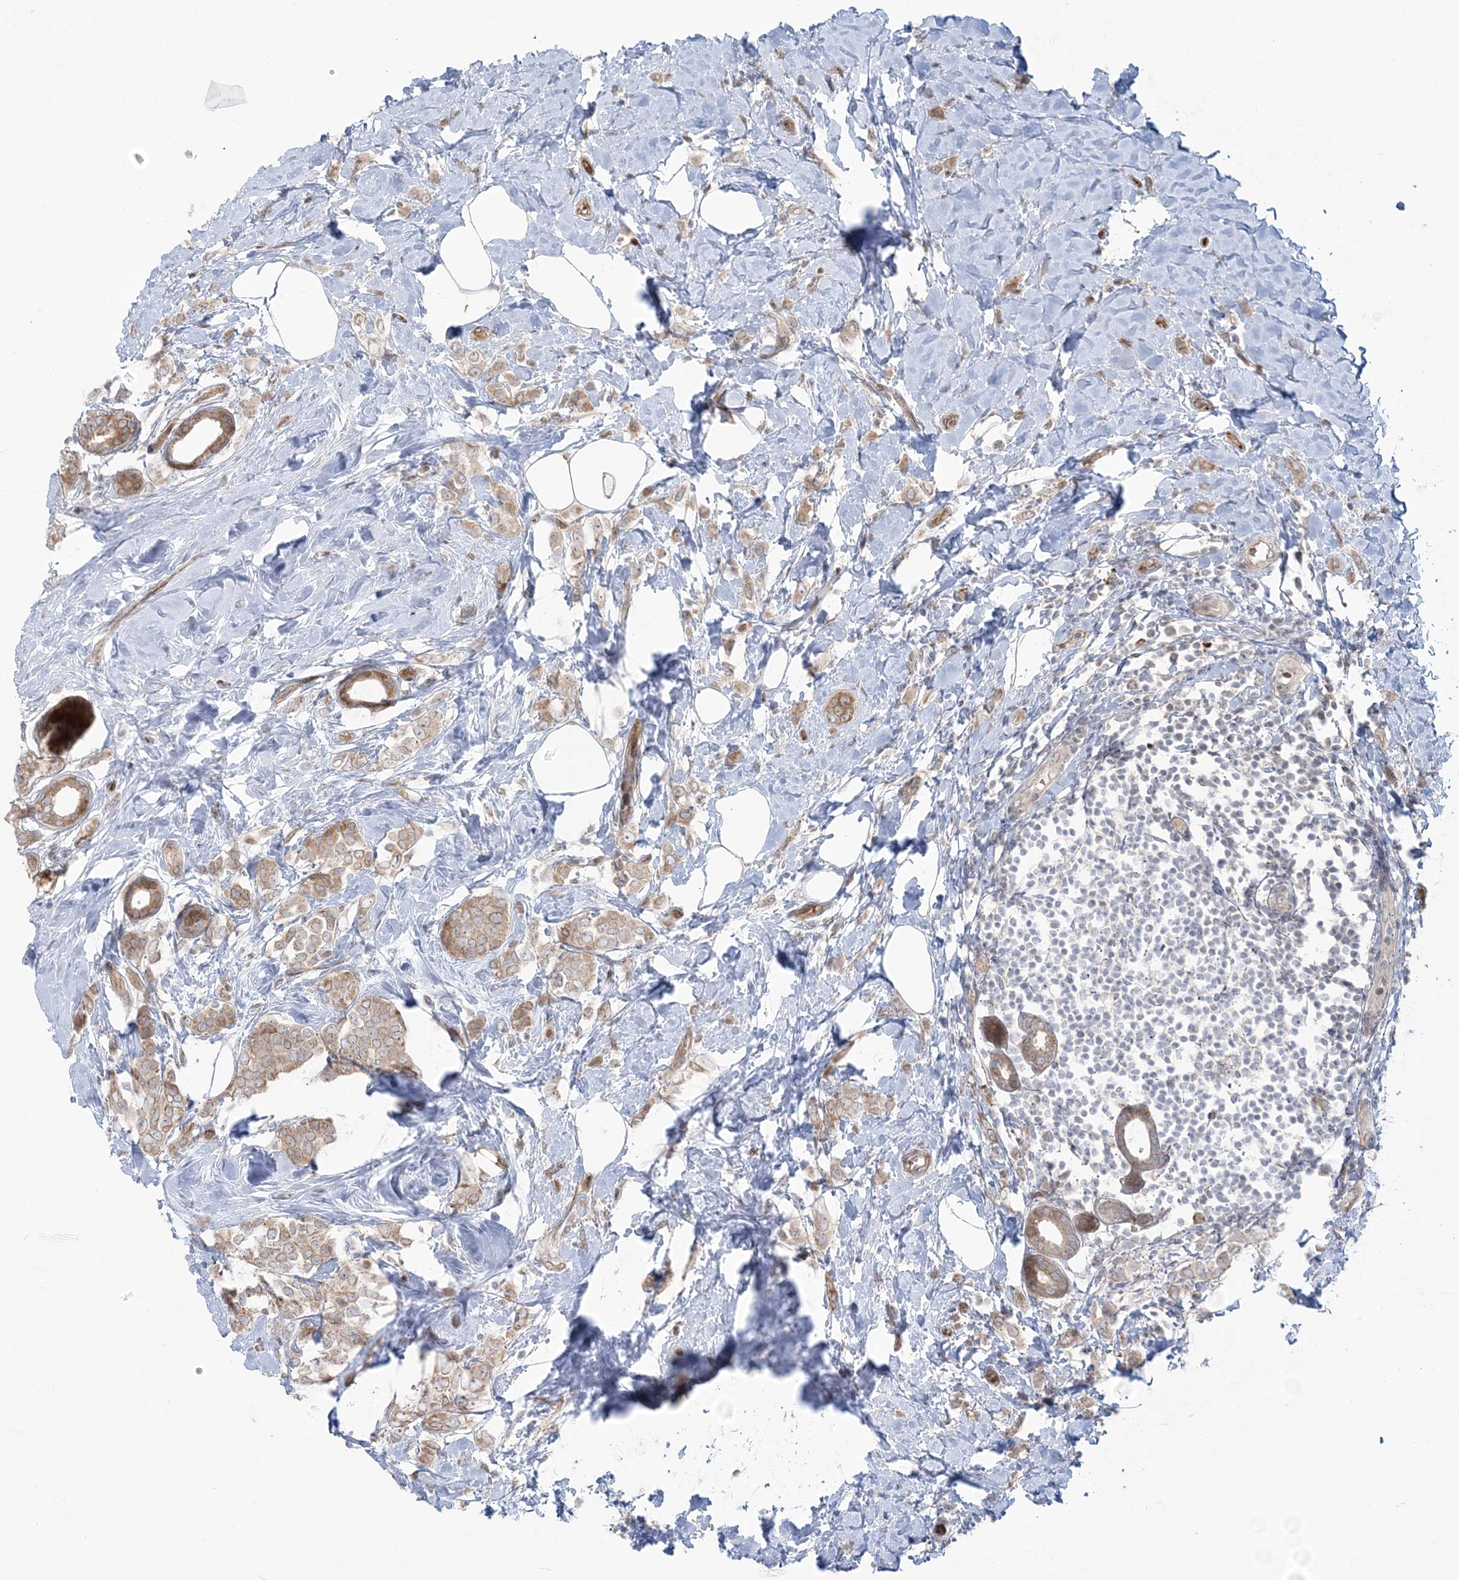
{"staining": {"intensity": "moderate", "quantity": ">75%", "location": "cytoplasmic/membranous"}, "tissue": "breast cancer", "cell_type": "Tumor cells", "image_type": "cancer", "snomed": [{"axis": "morphology", "description": "Lobular carcinoma"}, {"axis": "topography", "description": "Breast"}], "caption": "Breast lobular carcinoma tissue displays moderate cytoplasmic/membranous staining in approximately >75% of tumor cells", "gene": "NUDT9", "patient": {"sex": "female", "age": 47}}